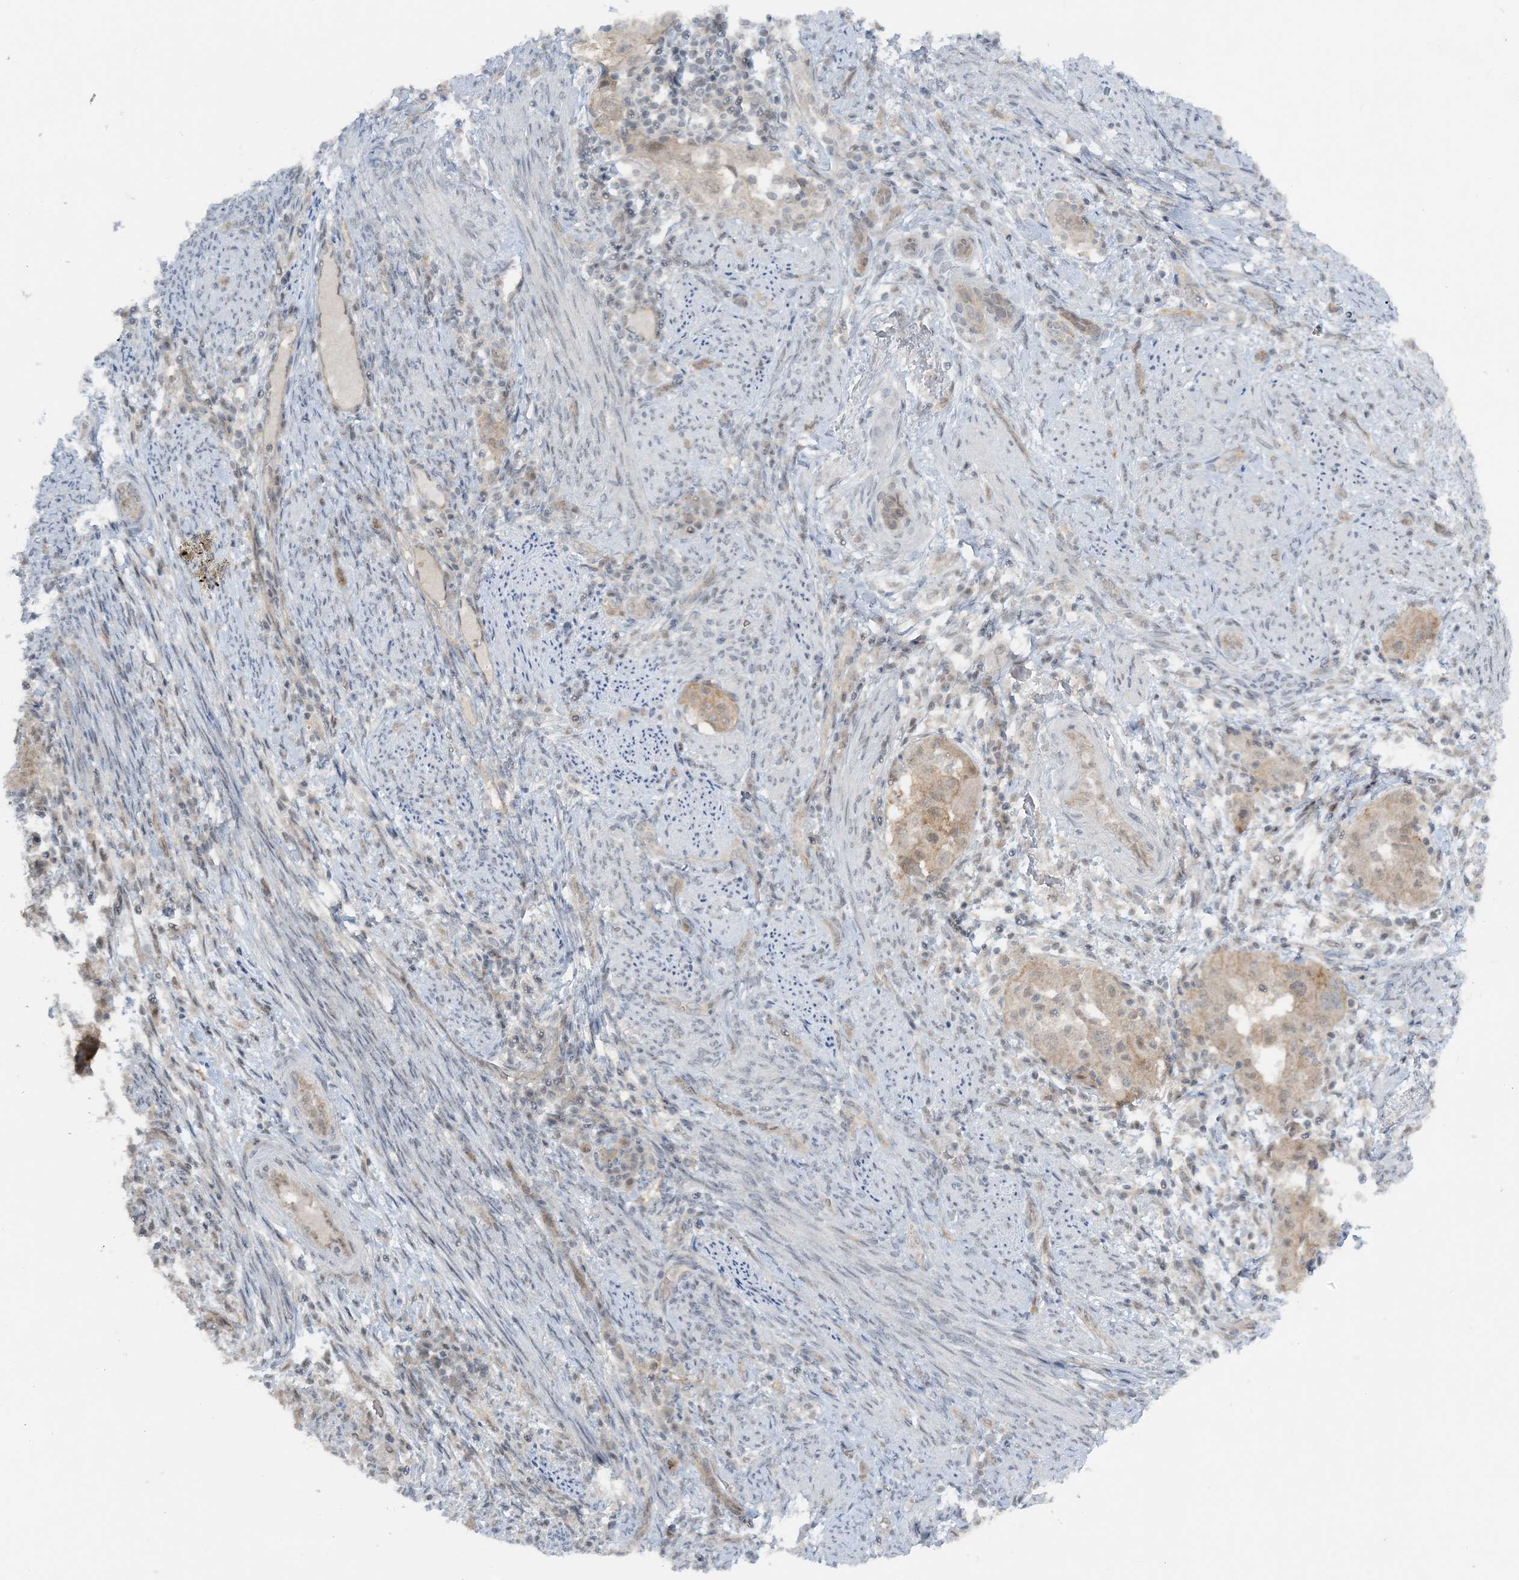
{"staining": {"intensity": "weak", "quantity": "25%-75%", "location": "cytoplasmic/membranous"}, "tissue": "endometrial cancer", "cell_type": "Tumor cells", "image_type": "cancer", "snomed": [{"axis": "morphology", "description": "Adenocarcinoma, NOS"}, {"axis": "topography", "description": "Endometrium"}], "caption": "Endometrial cancer tissue shows weak cytoplasmic/membranous staining in approximately 25%-75% of tumor cells", "gene": "ATP11A", "patient": {"sex": "female", "age": 85}}